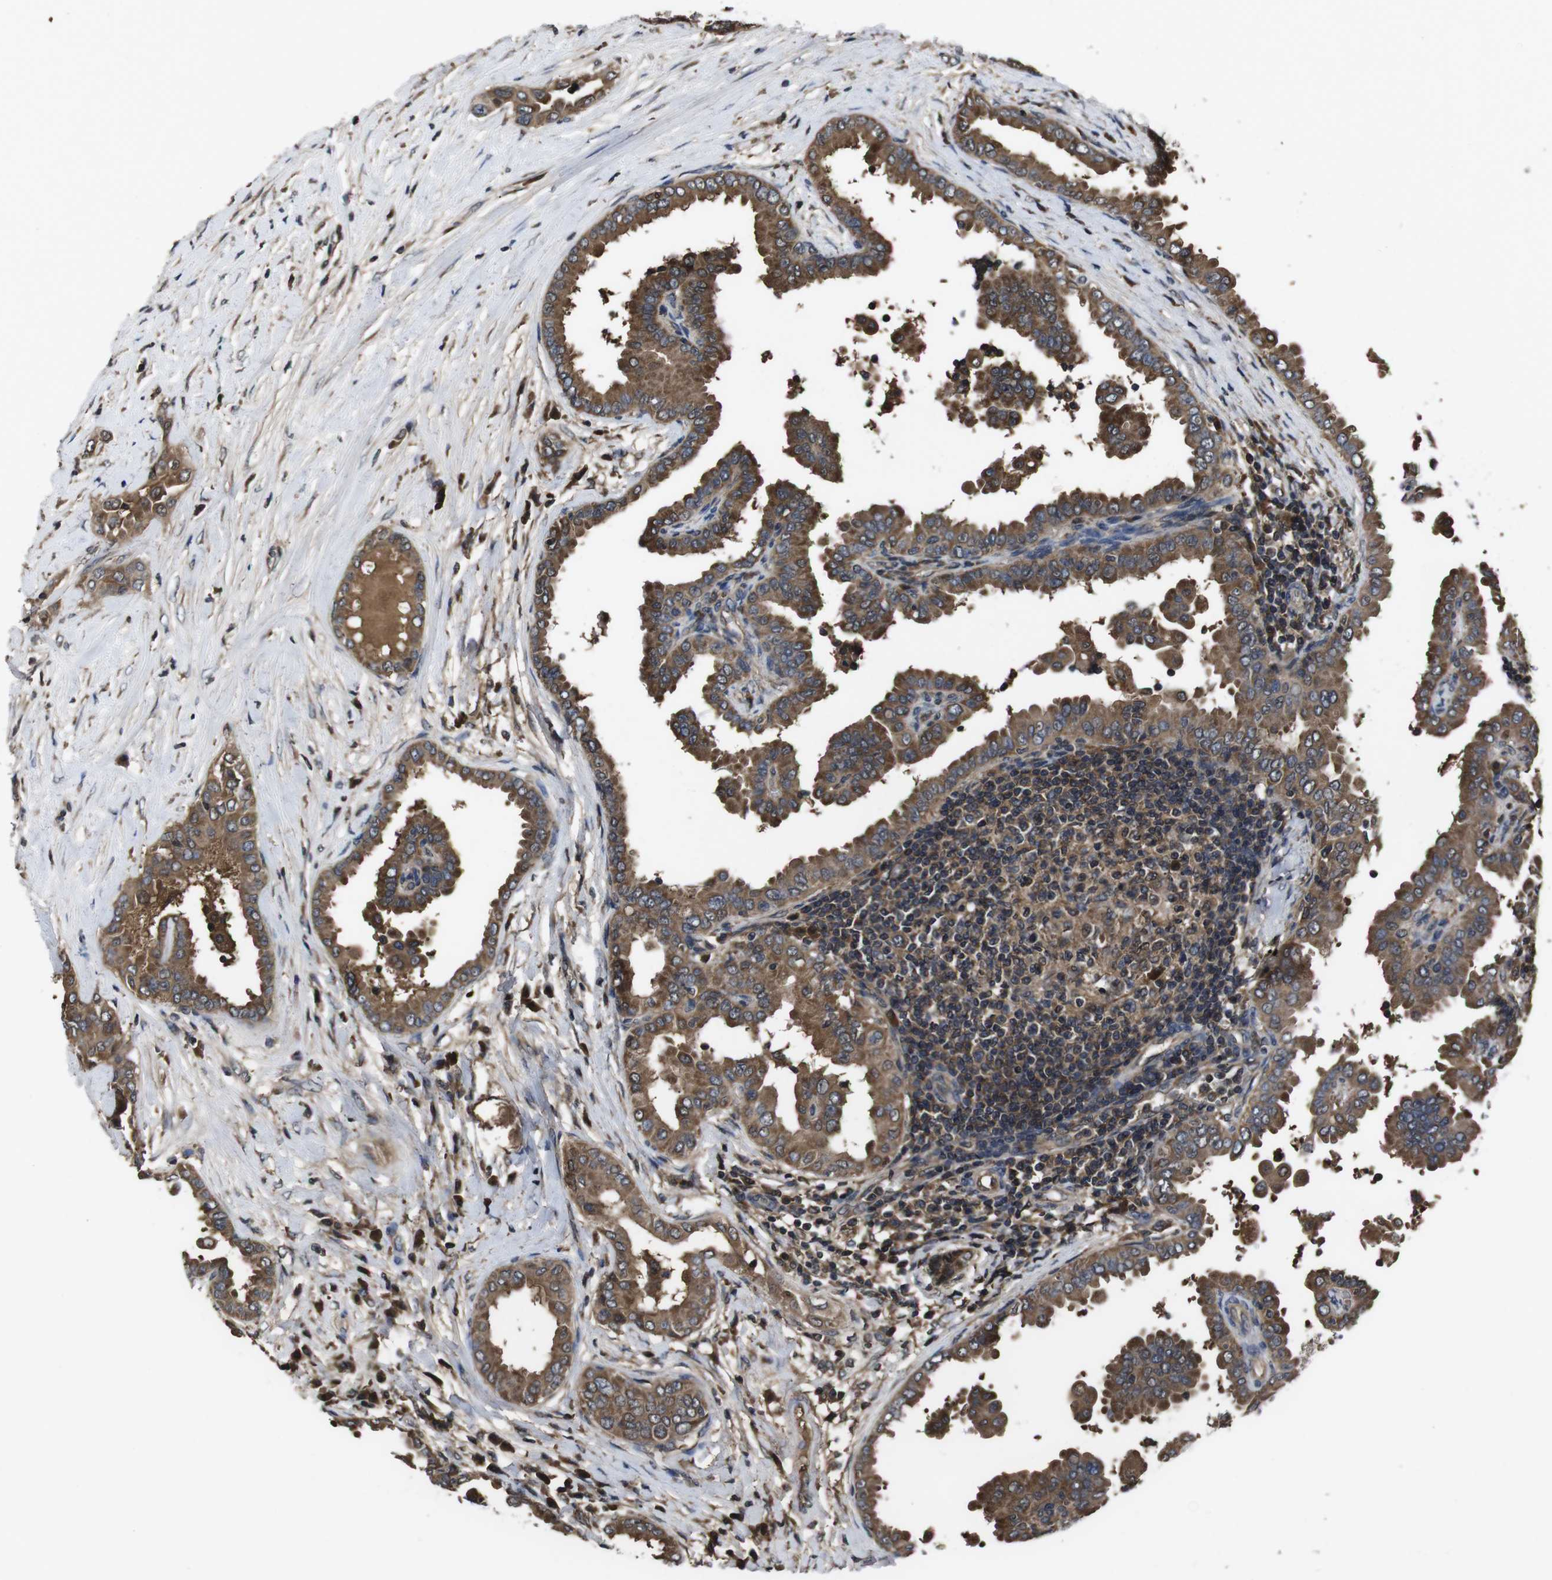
{"staining": {"intensity": "moderate", "quantity": ">75%", "location": "cytoplasmic/membranous"}, "tissue": "thyroid cancer", "cell_type": "Tumor cells", "image_type": "cancer", "snomed": [{"axis": "morphology", "description": "Papillary adenocarcinoma, NOS"}, {"axis": "topography", "description": "Thyroid gland"}], "caption": "Immunohistochemical staining of human thyroid cancer displays medium levels of moderate cytoplasmic/membranous staining in about >75% of tumor cells.", "gene": "CXCL11", "patient": {"sex": "male", "age": 33}}